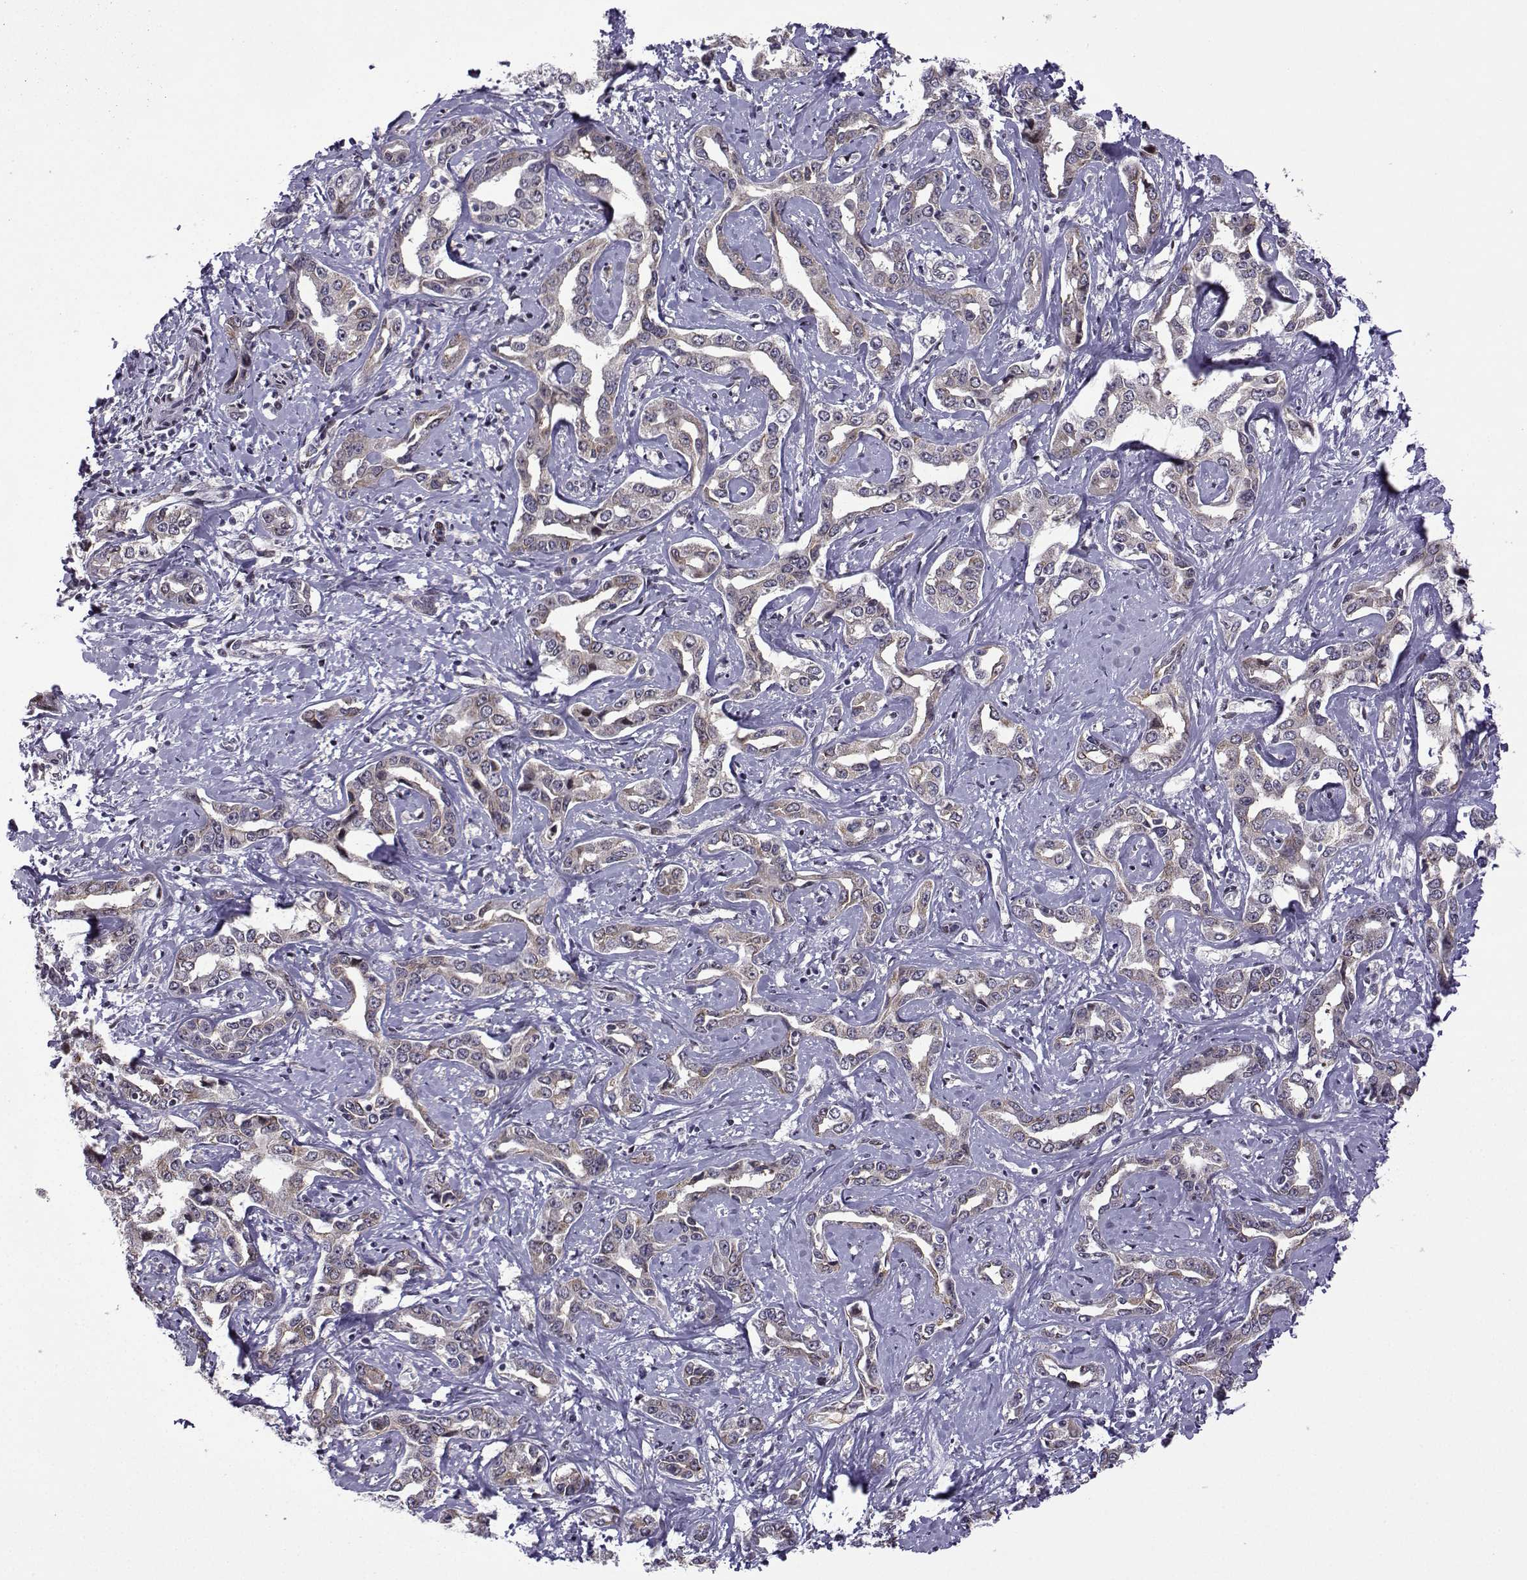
{"staining": {"intensity": "weak", "quantity": "25%-75%", "location": "cytoplasmic/membranous"}, "tissue": "liver cancer", "cell_type": "Tumor cells", "image_type": "cancer", "snomed": [{"axis": "morphology", "description": "Cholangiocarcinoma"}, {"axis": "topography", "description": "Liver"}], "caption": "About 25%-75% of tumor cells in human liver cancer show weak cytoplasmic/membranous protein positivity as visualized by brown immunohistochemical staining.", "gene": "FGF3", "patient": {"sex": "male", "age": 59}}